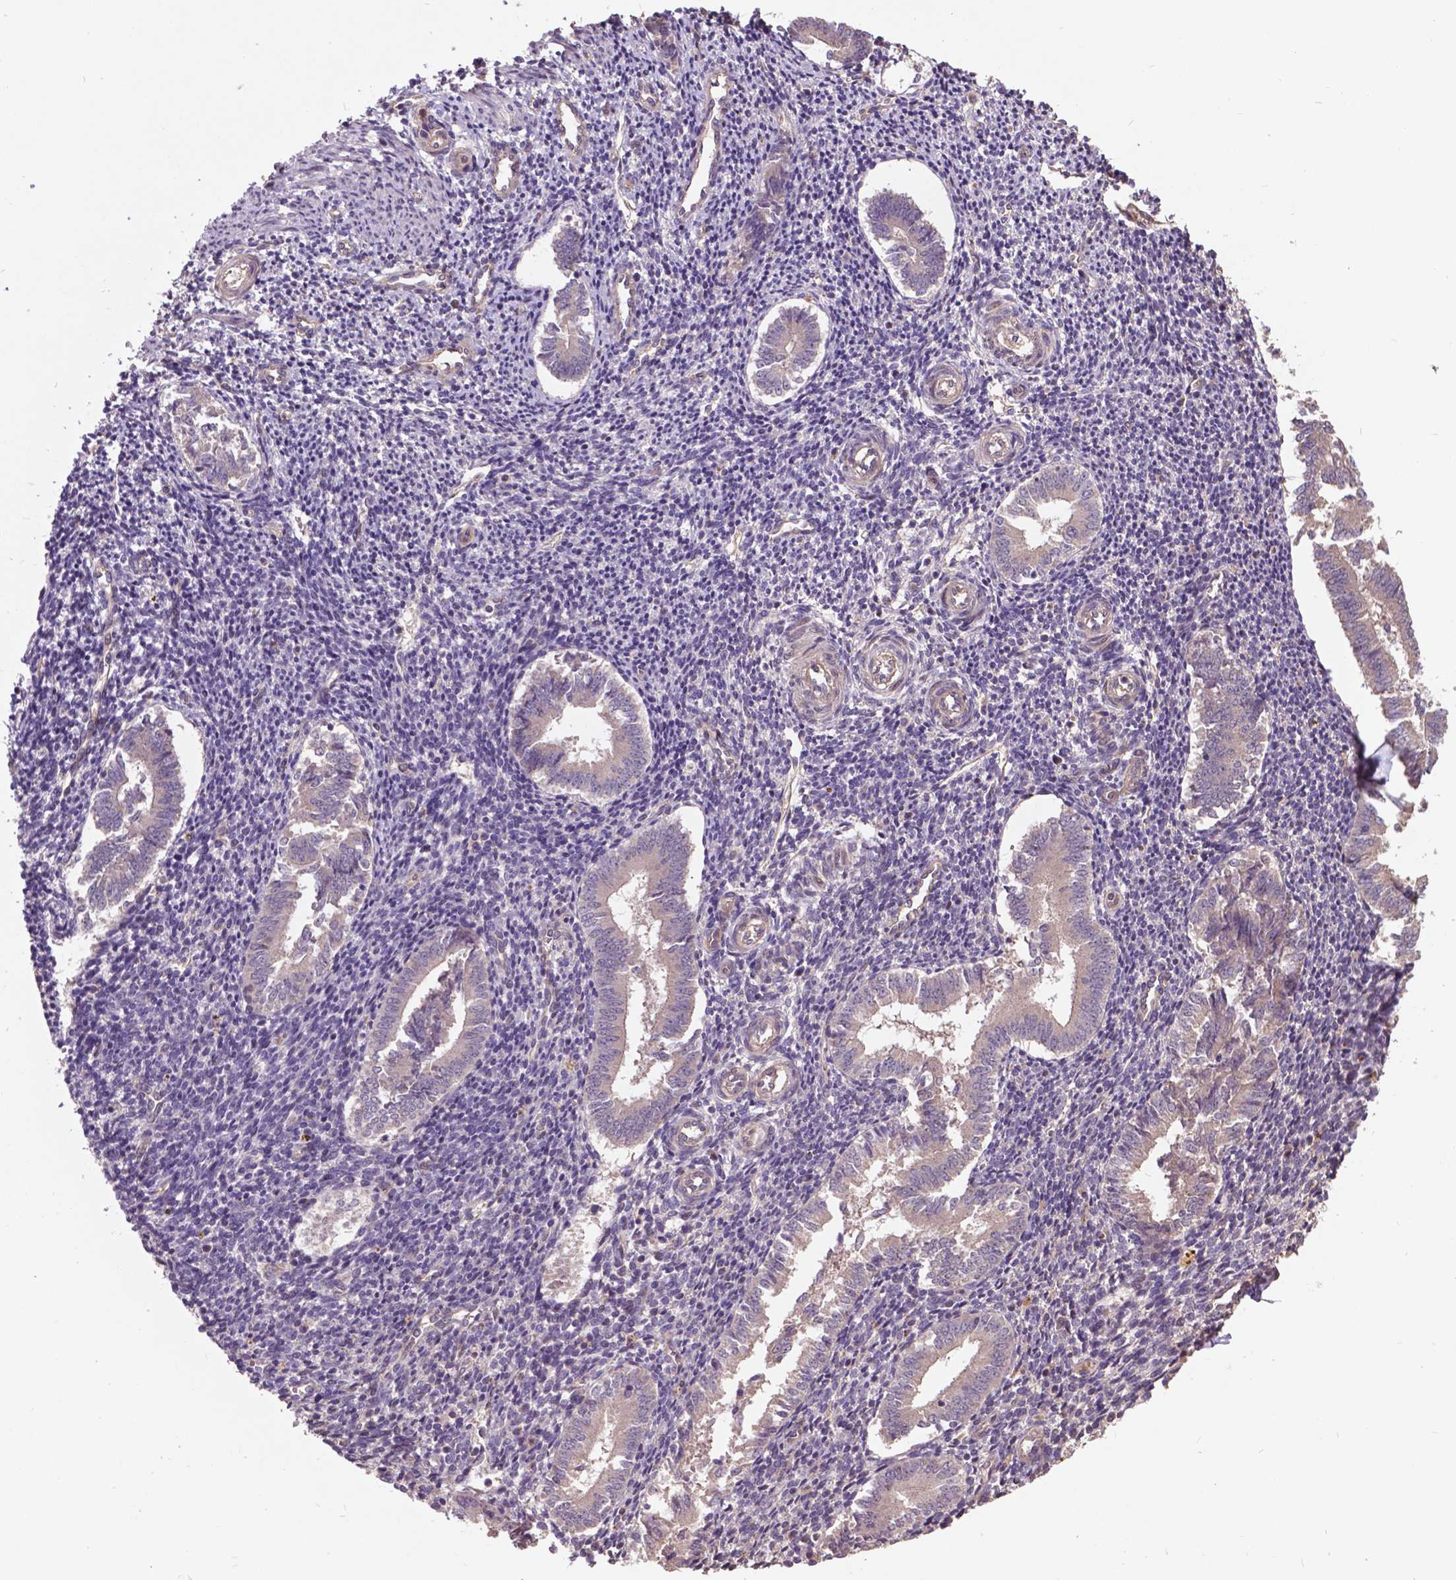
{"staining": {"intensity": "negative", "quantity": "none", "location": "none"}, "tissue": "endometrium", "cell_type": "Cells in endometrial stroma", "image_type": "normal", "snomed": [{"axis": "morphology", "description": "Normal tissue, NOS"}, {"axis": "topography", "description": "Endometrium"}], "caption": "An image of human endometrium is negative for staining in cells in endometrial stroma. (DAB (3,3'-diaminobenzidine) IHC, high magnification).", "gene": "AP1S3", "patient": {"sex": "female", "age": 25}}